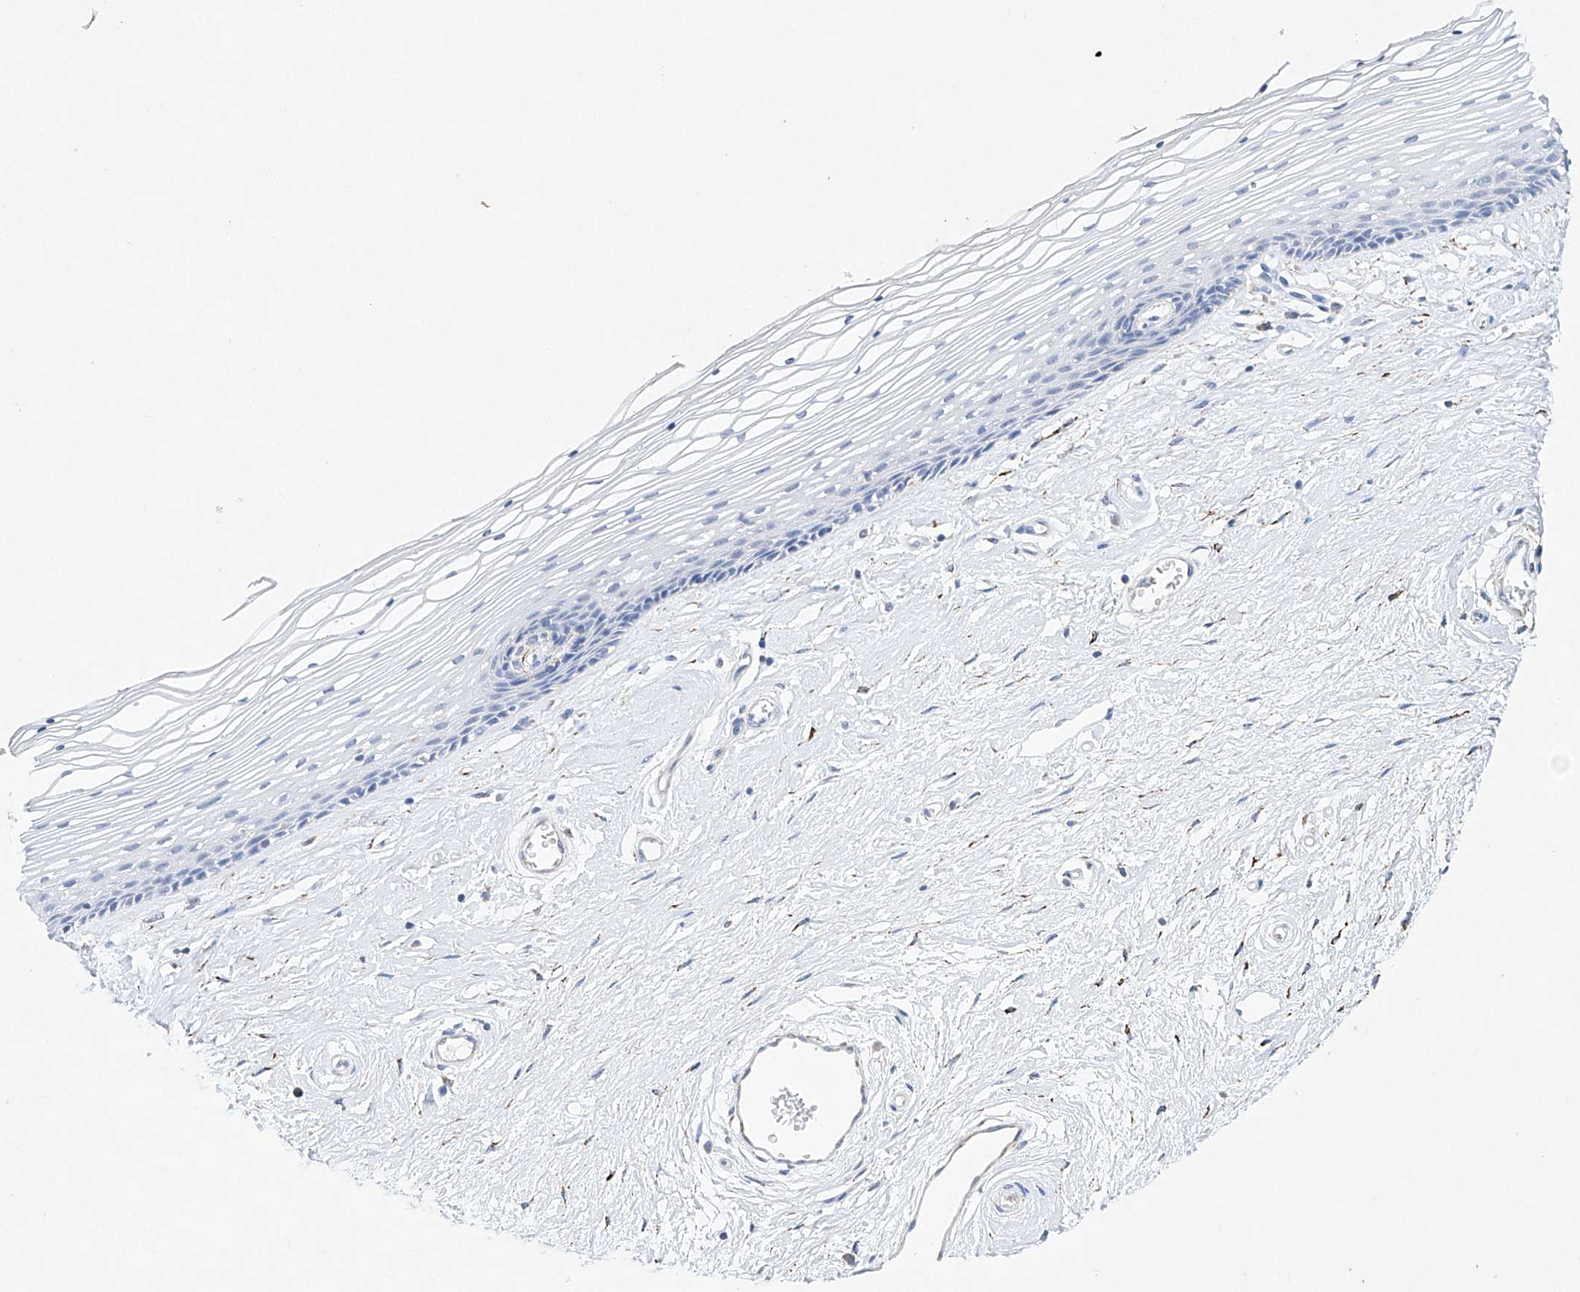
{"staining": {"intensity": "moderate", "quantity": "<25%", "location": "cytoplasmic/membranous"}, "tissue": "vagina", "cell_type": "Squamous epithelial cells", "image_type": "normal", "snomed": [{"axis": "morphology", "description": "Normal tissue, NOS"}, {"axis": "topography", "description": "Vagina"}], "caption": "About <25% of squamous epithelial cells in normal vagina display moderate cytoplasmic/membranous protein positivity as visualized by brown immunohistochemical staining.", "gene": "NRROS", "patient": {"sex": "female", "age": 46}}